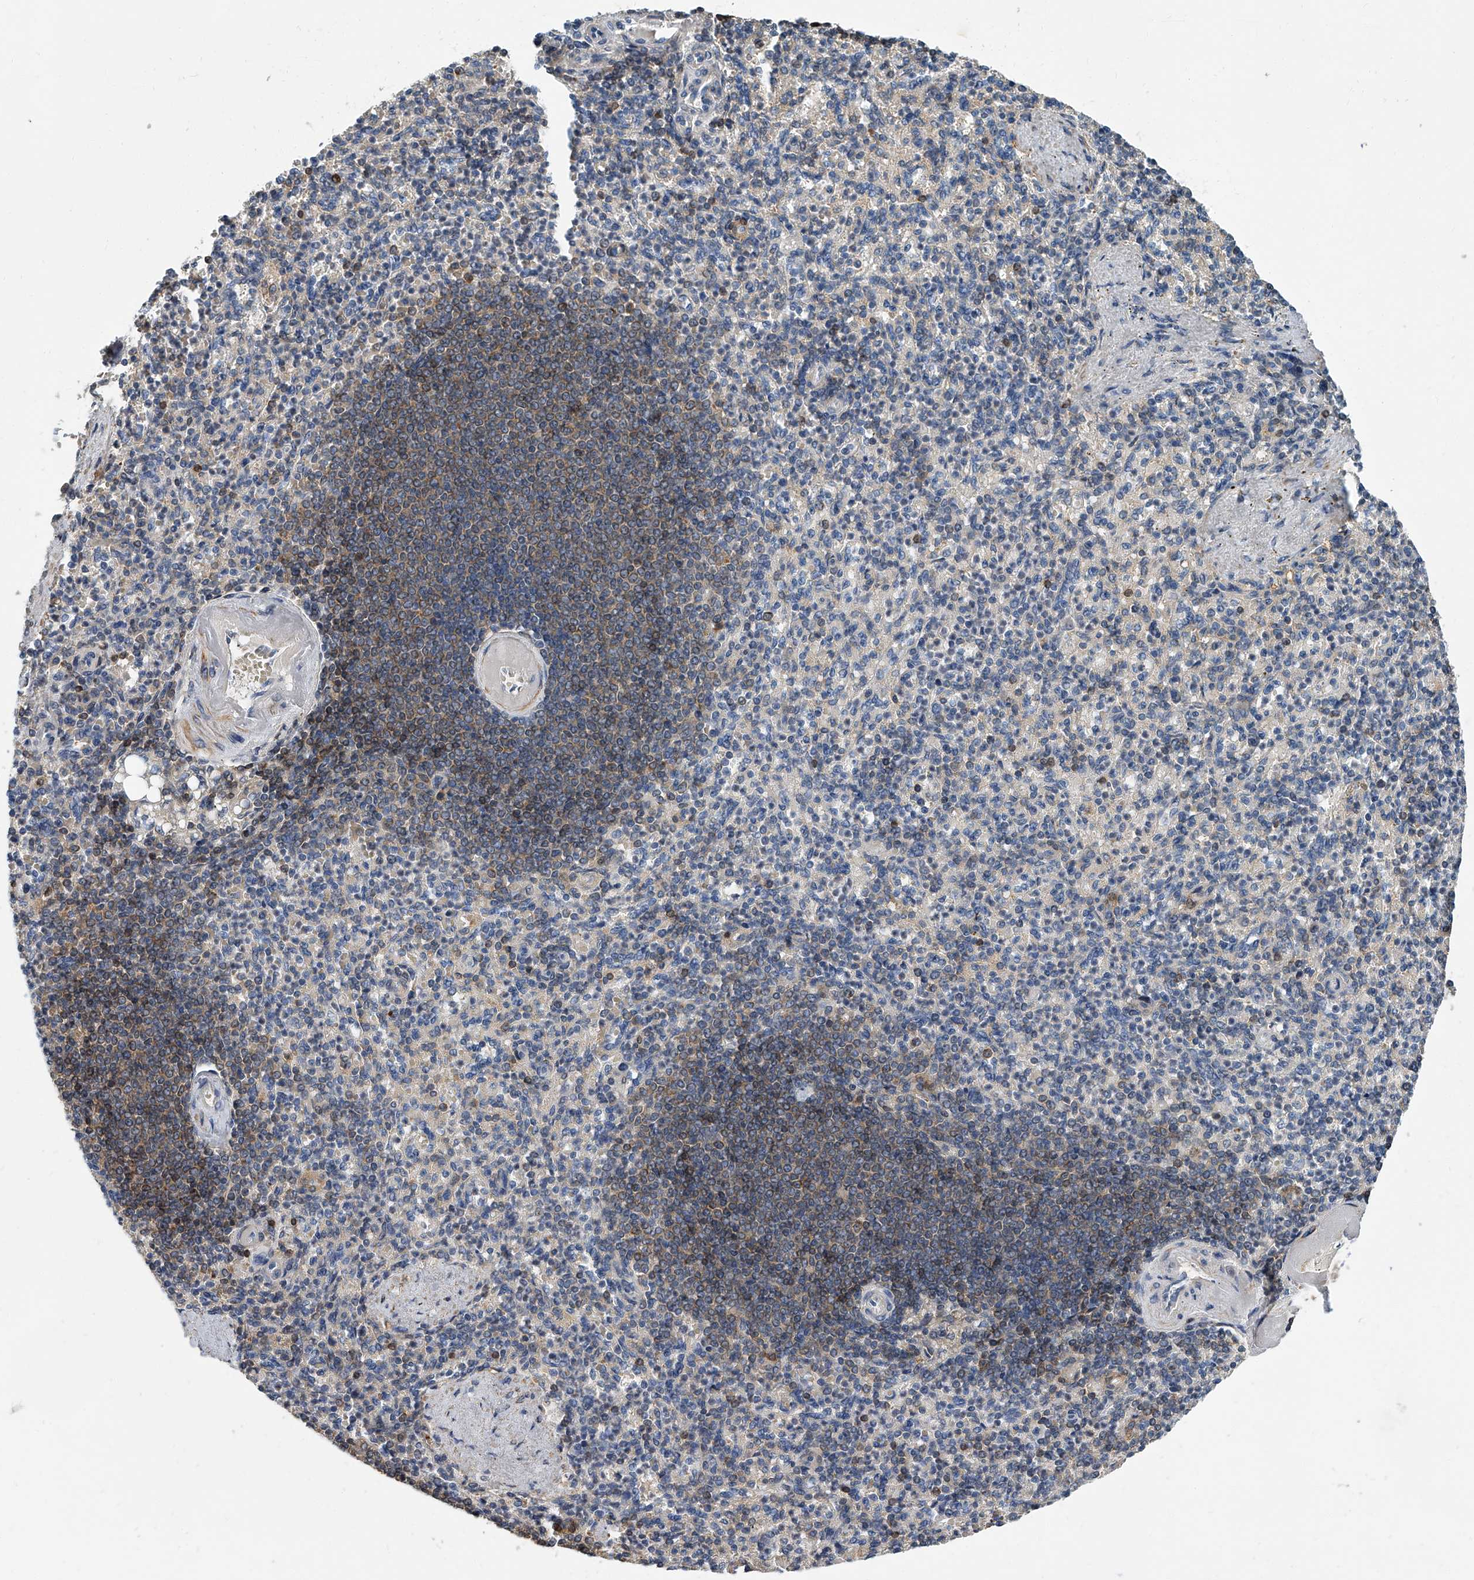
{"staining": {"intensity": "moderate", "quantity": "<25%", "location": "cytoplasmic/membranous"}, "tissue": "spleen", "cell_type": "Cells in red pulp", "image_type": "normal", "snomed": [{"axis": "morphology", "description": "Normal tissue, NOS"}, {"axis": "topography", "description": "Spleen"}], "caption": "IHC of unremarkable human spleen demonstrates low levels of moderate cytoplasmic/membranous staining in approximately <25% of cells in red pulp. Nuclei are stained in blue.", "gene": "CD200", "patient": {"sex": "female", "age": 74}}